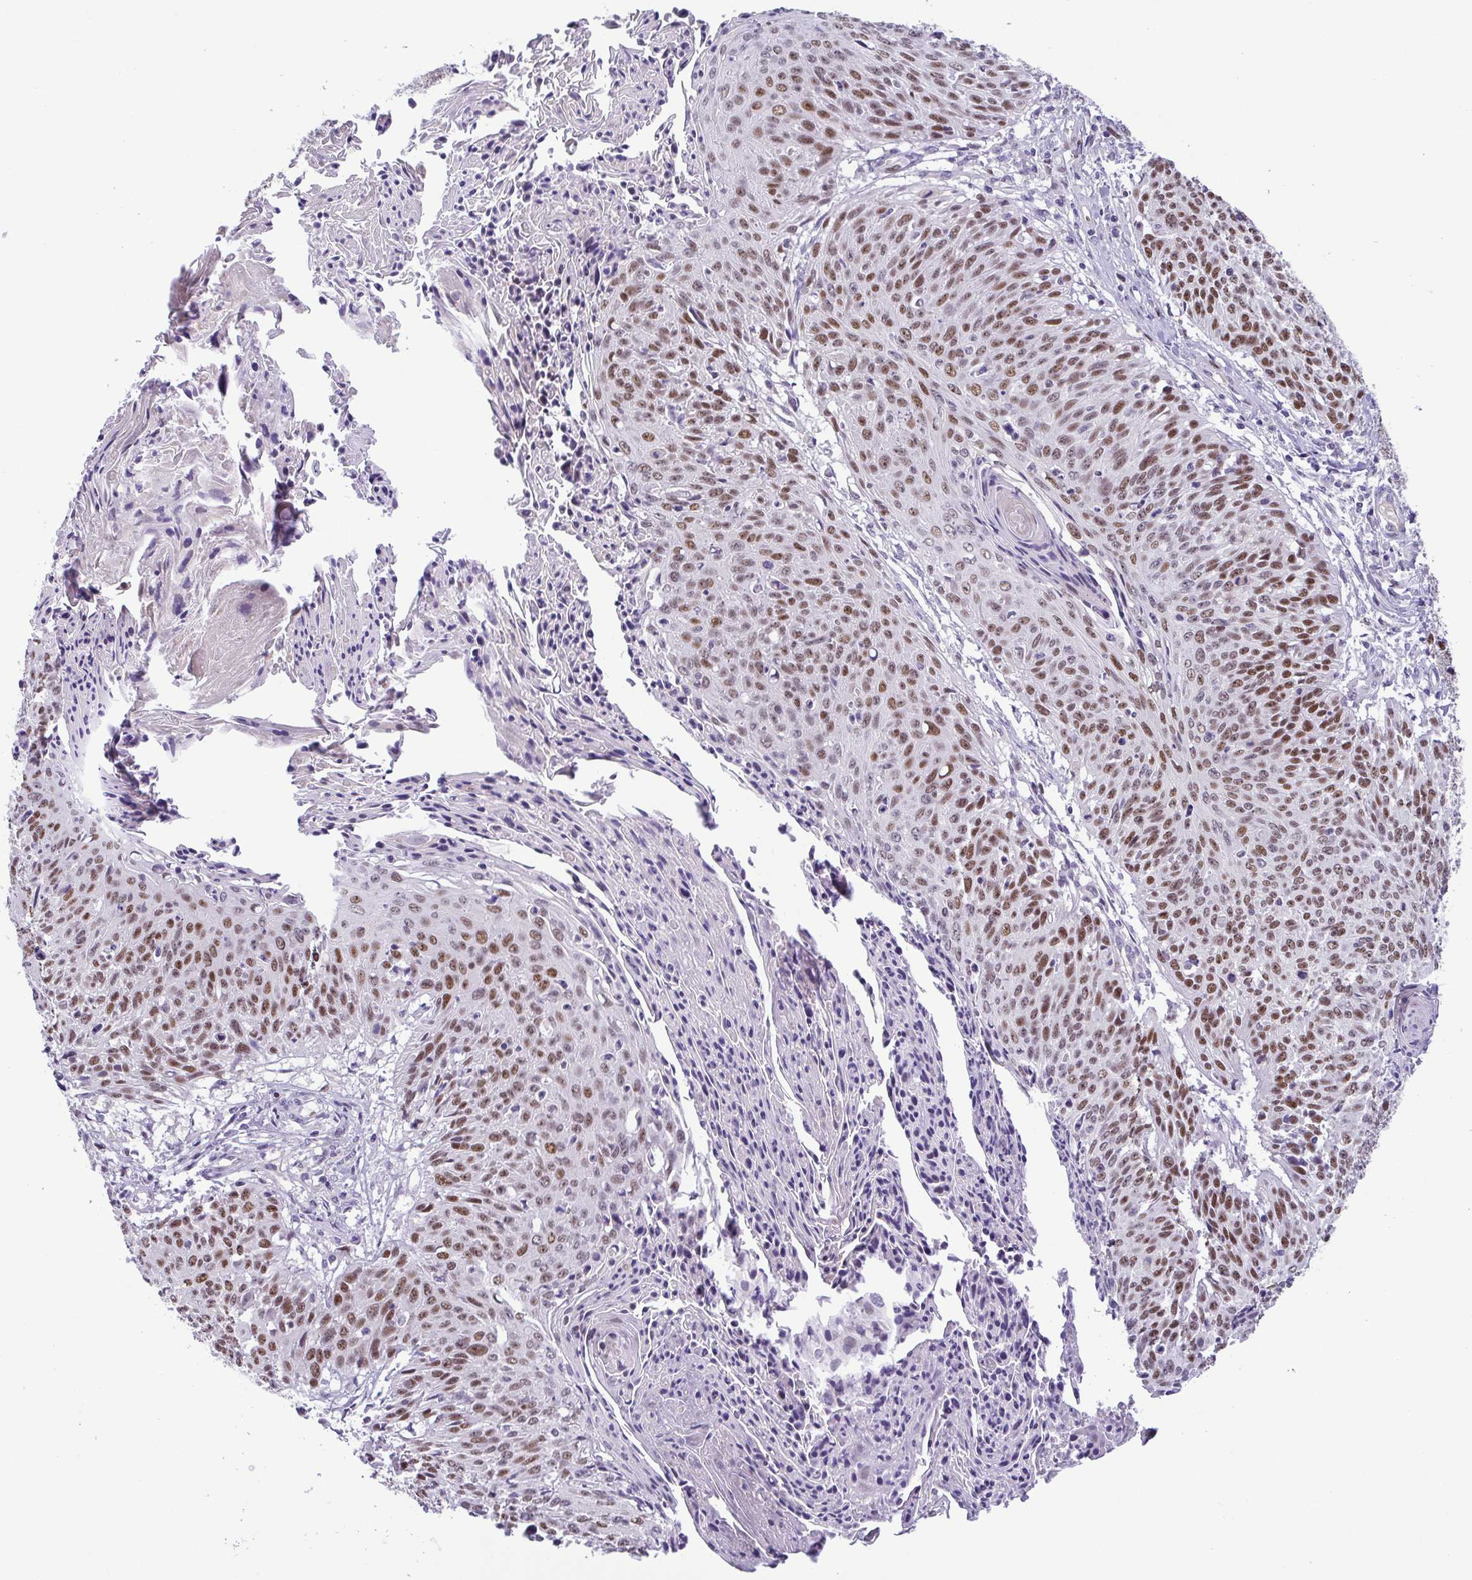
{"staining": {"intensity": "strong", "quantity": "25%-75%", "location": "nuclear"}, "tissue": "cervical cancer", "cell_type": "Tumor cells", "image_type": "cancer", "snomed": [{"axis": "morphology", "description": "Squamous cell carcinoma, NOS"}, {"axis": "topography", "description": "Cervix"}], "caption": "Immunohistochemical staining of human squamous cell carcinoma (cervical) demonstrates high levels of strong nuclear protein staining in approximately 25%-75% of tumor cells.", "gene": "TIPIN", "patient": {"sex": "female", "age": 45}}